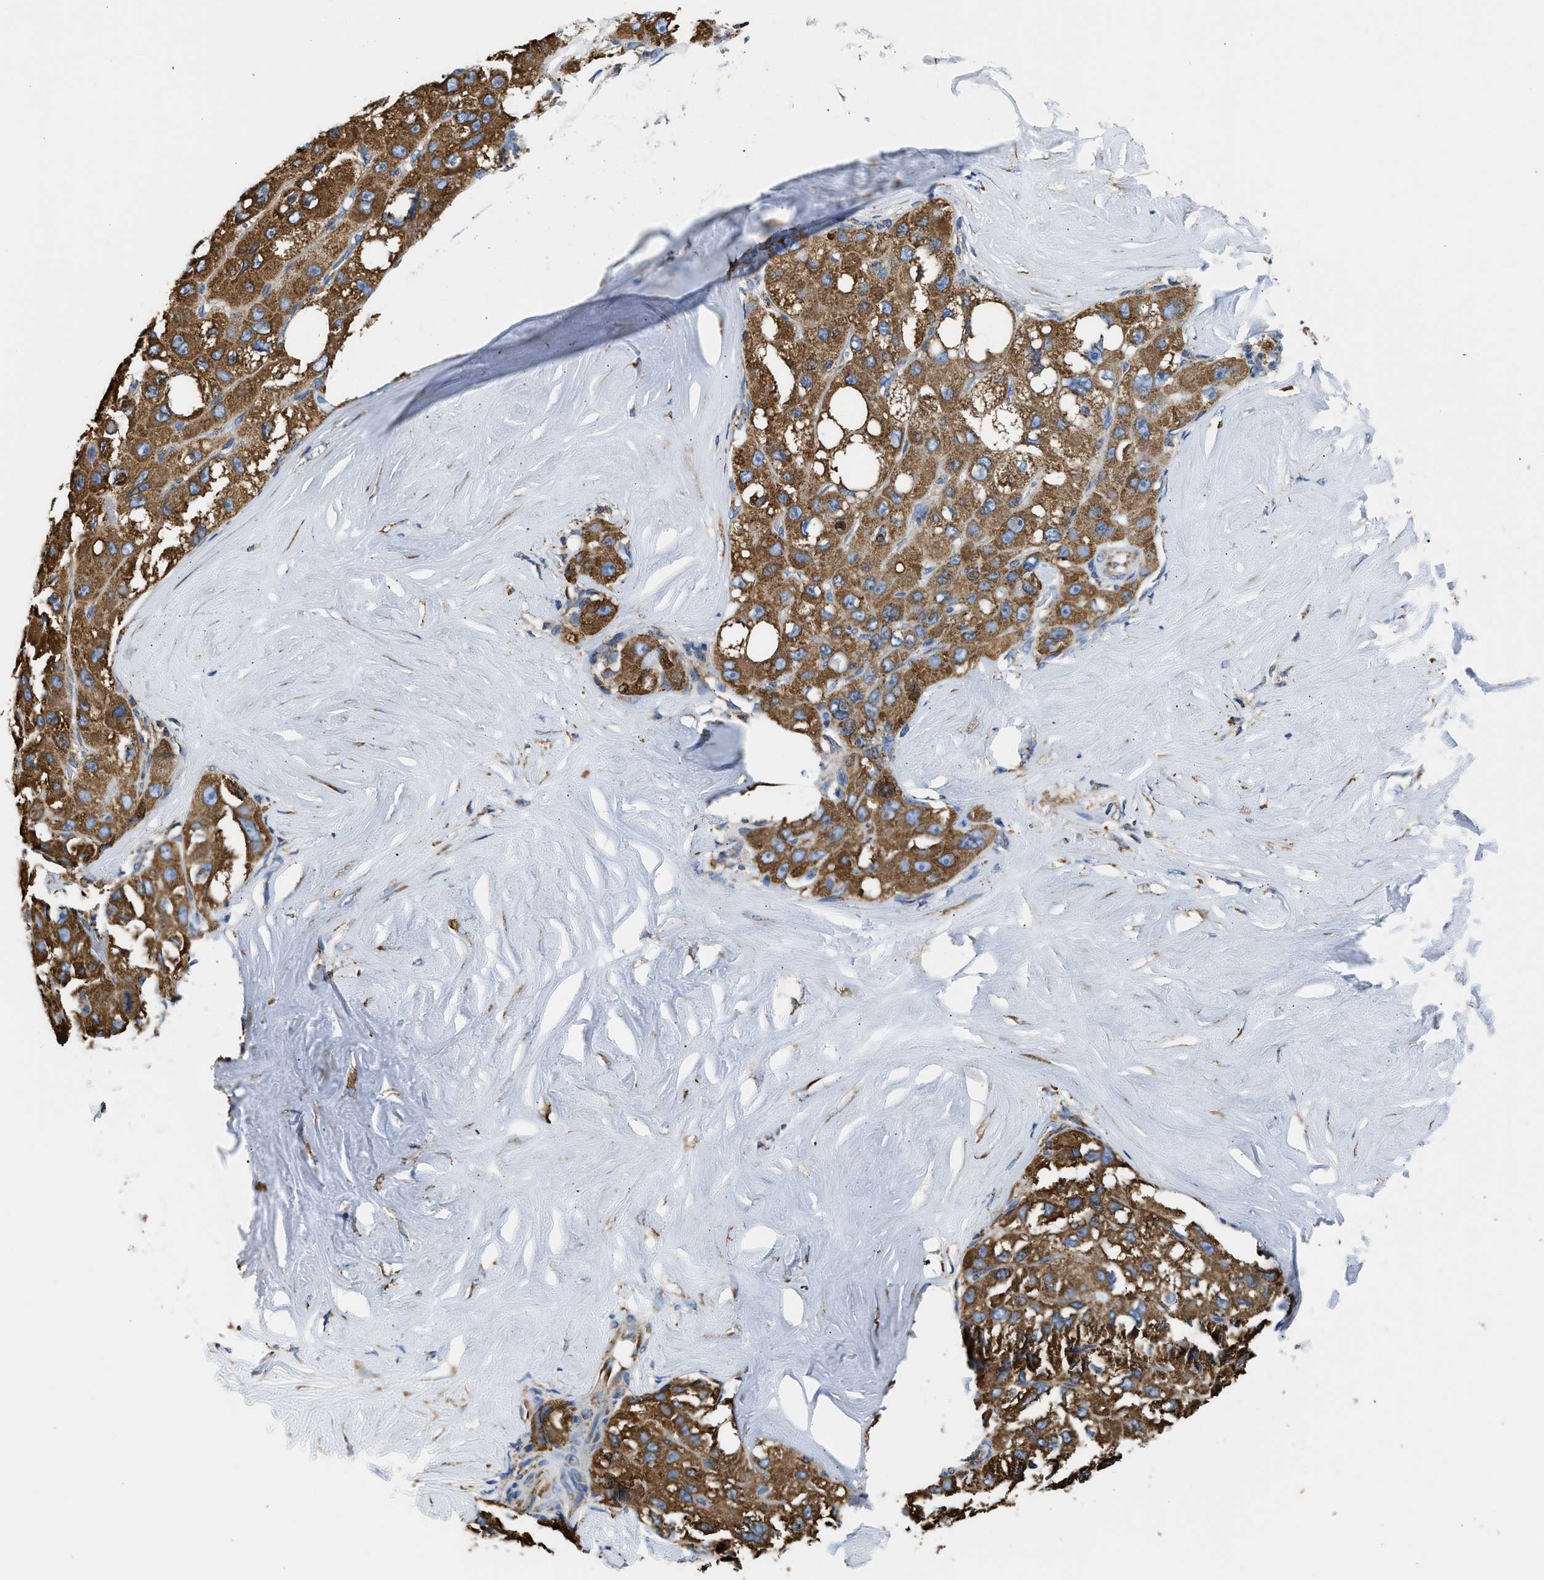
{"staining": {"intensity": "strong", "quantity": ">75%", "location": "cytoplasmic/membranous"}, "tissue": "liver cancer", "cell_type": "Tumor cells", "image_type": "cancer", "snomed": [{"axis": "morphology", "description": "Carcinoma, Hepatocellular, NOS"}, {"axis": "topography", "description": "Liver"}], "caption": "Protein analysis of hepatocellular carcinoma (liver) tissue displays strong cytoplasmic/membranous positivity in approximately >75% of tumor cells. The staining was performed using DAB to visualize the protein expression in brown, while the nuclei were stained in blue with hematoxylin (Magnification: 20x).", "gene": "CYCS", "patient": {"sex": "male", "age": 80}}